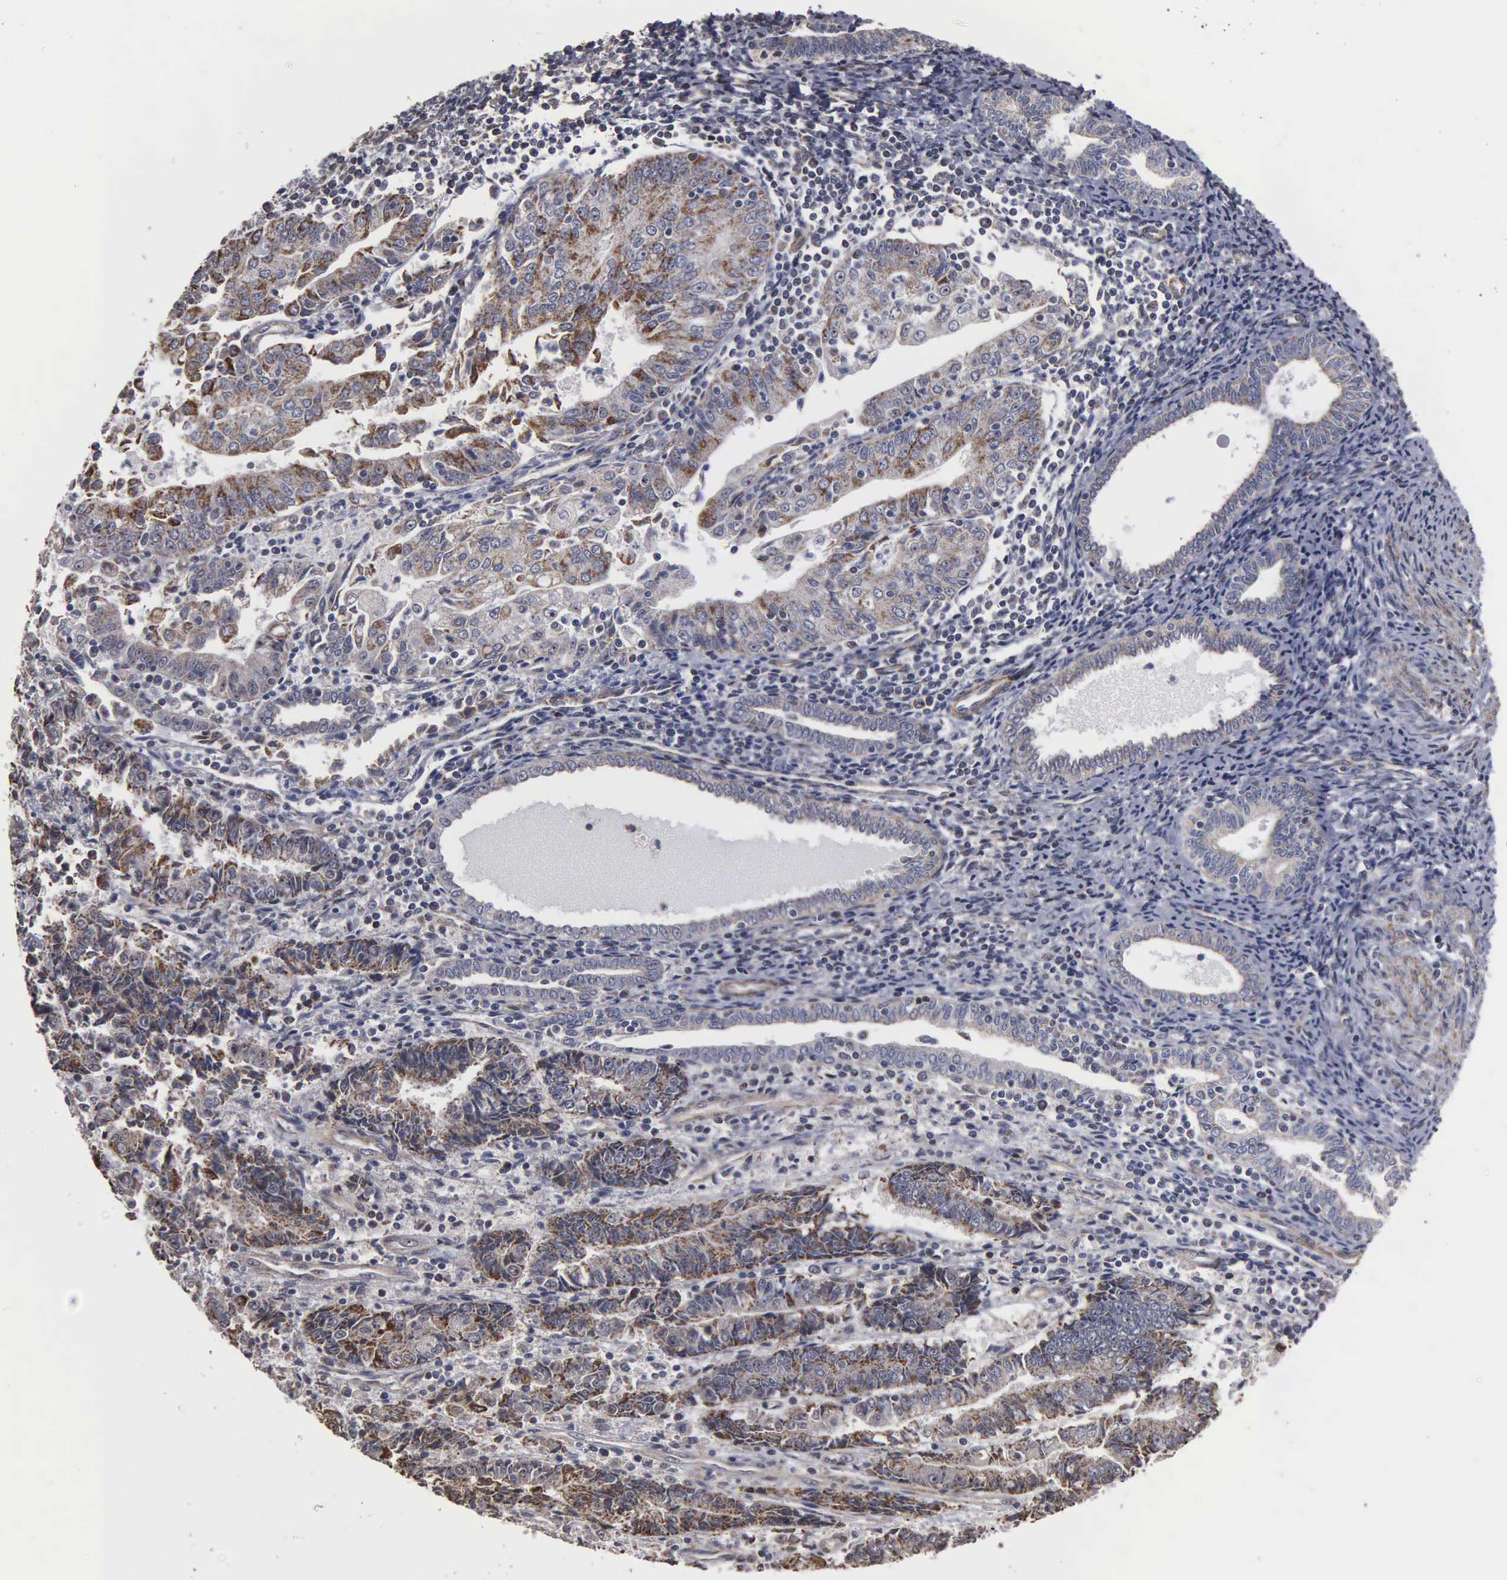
{"staining": {"intensity": "weak", "quantity": "25%-75%", "location": "cytoplasmic/membranous"}, "tissue": "endometrial cancer", "cell_type": "Tumor cells", "image_type": "cancer", "snomed": [{"axis": "morphology", "description": "Adenocarcinoma, NOS"}, {"axis": "topography", "description": "Endometrium"}], "caption": "Immunohistochemistry (DAB) staining of human endometrial adenocarcinoma shows weak cytoplasmic/membranous protein staining in about 25%-75% of tumor cells.", "gene": "NGDN", "patient": {"sex": "female", "age": 75}}